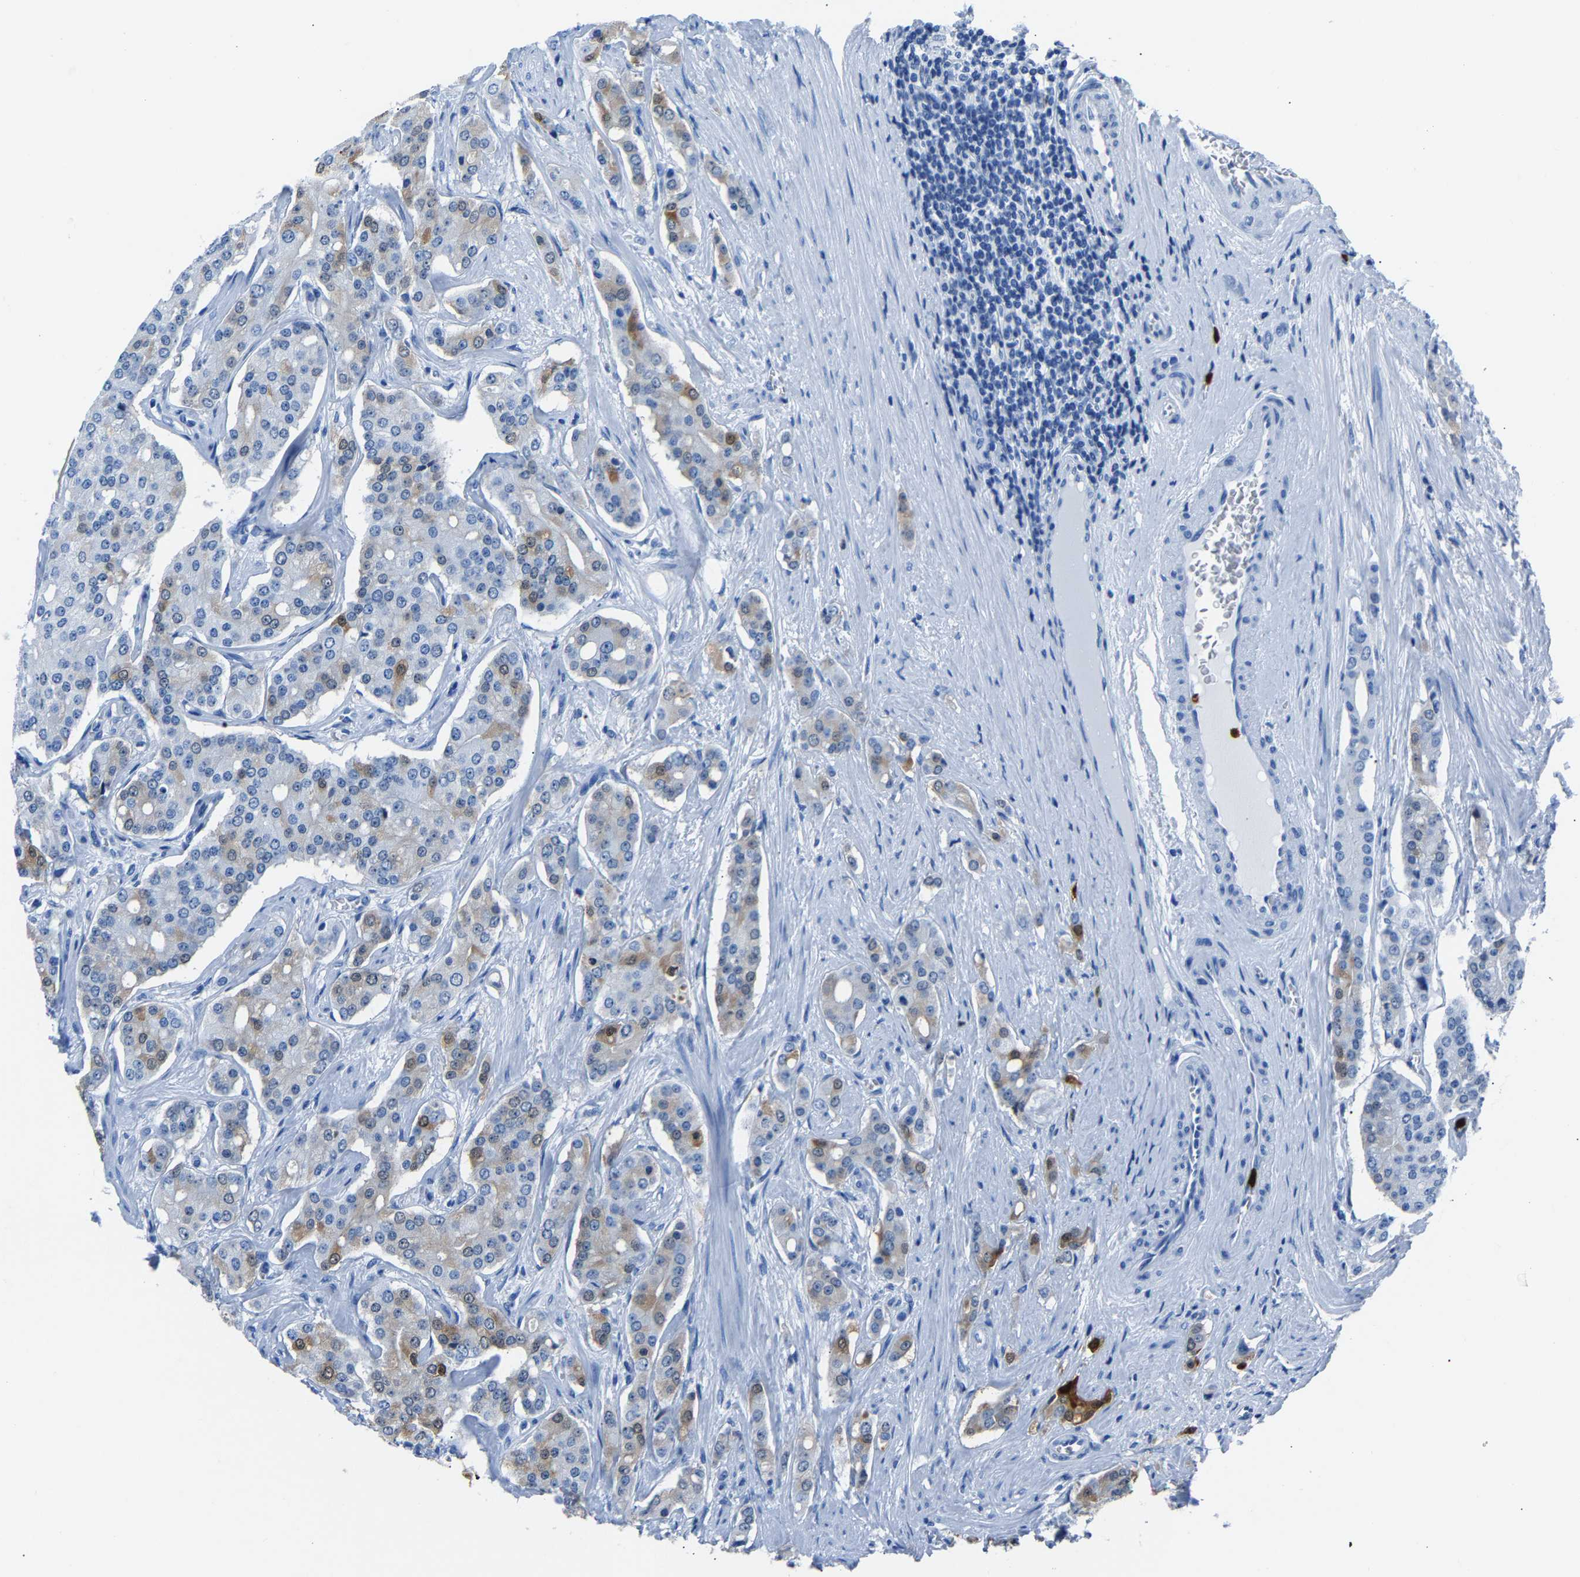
{"staining": {"intensity": "moderate", "quantity": "25%-75%", "location": "cytoplasmic/membranous"}, "tissue": "prostate cancer", "cell_type": "Tumor cells", "image_type": "cancer", "snomed": [{"axis": "morphology", "description": "Adenocarcinoma, High grade"}, {"axis": "topography", "description": "Prostate"}], "caption": "A high-resolution micrograph shows immunohistochemistry staining of adenocarcinoma (high-grade) (prostate), which exhibits moderate cytoplasmic/membranous positivity in about 25%-75% of tumor cells. (DAB IHC, brown staining for protein, blue staining for nuclei).", "gene": "S100P", "patient": {"sex": "male", "age": 71}}